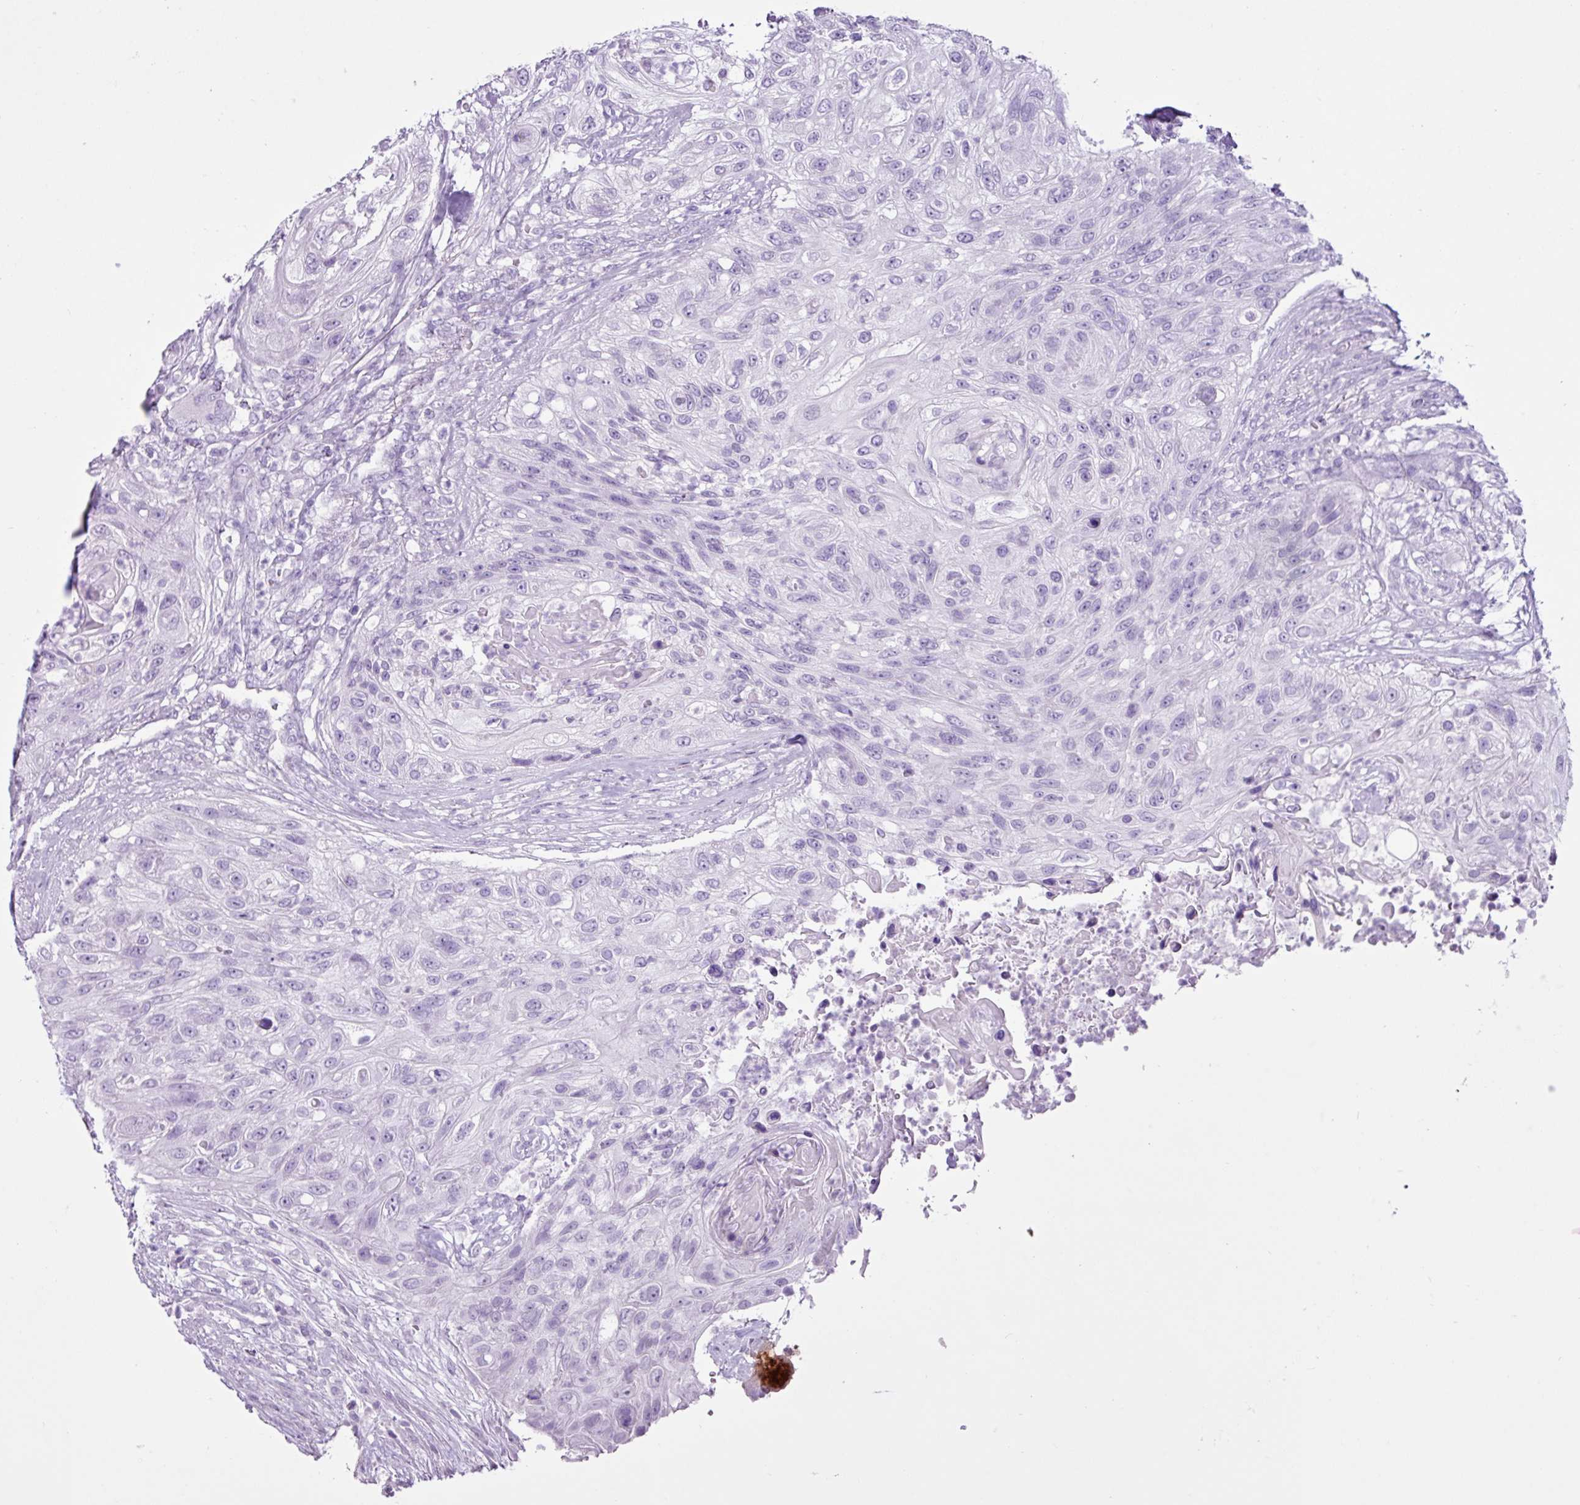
{"staining": {"intensity": "negative", "quantity": "none", "location": "none"}, "tissue": "urothelial cancer", "cell_type": "Tumor cells", "image_type": "cancer", "snomed": [{"axis": "morphology", "description": "Urothelial carcinoma, High grade"}, {"axis": "topography", "description": "Urinary bladder"}], "caption": "Immunohistochemical staining of urothelial cancer shows no significant positivity in tumor cells.", "gene": "PGR", "patient": {"sex": "female", "age": 60}}